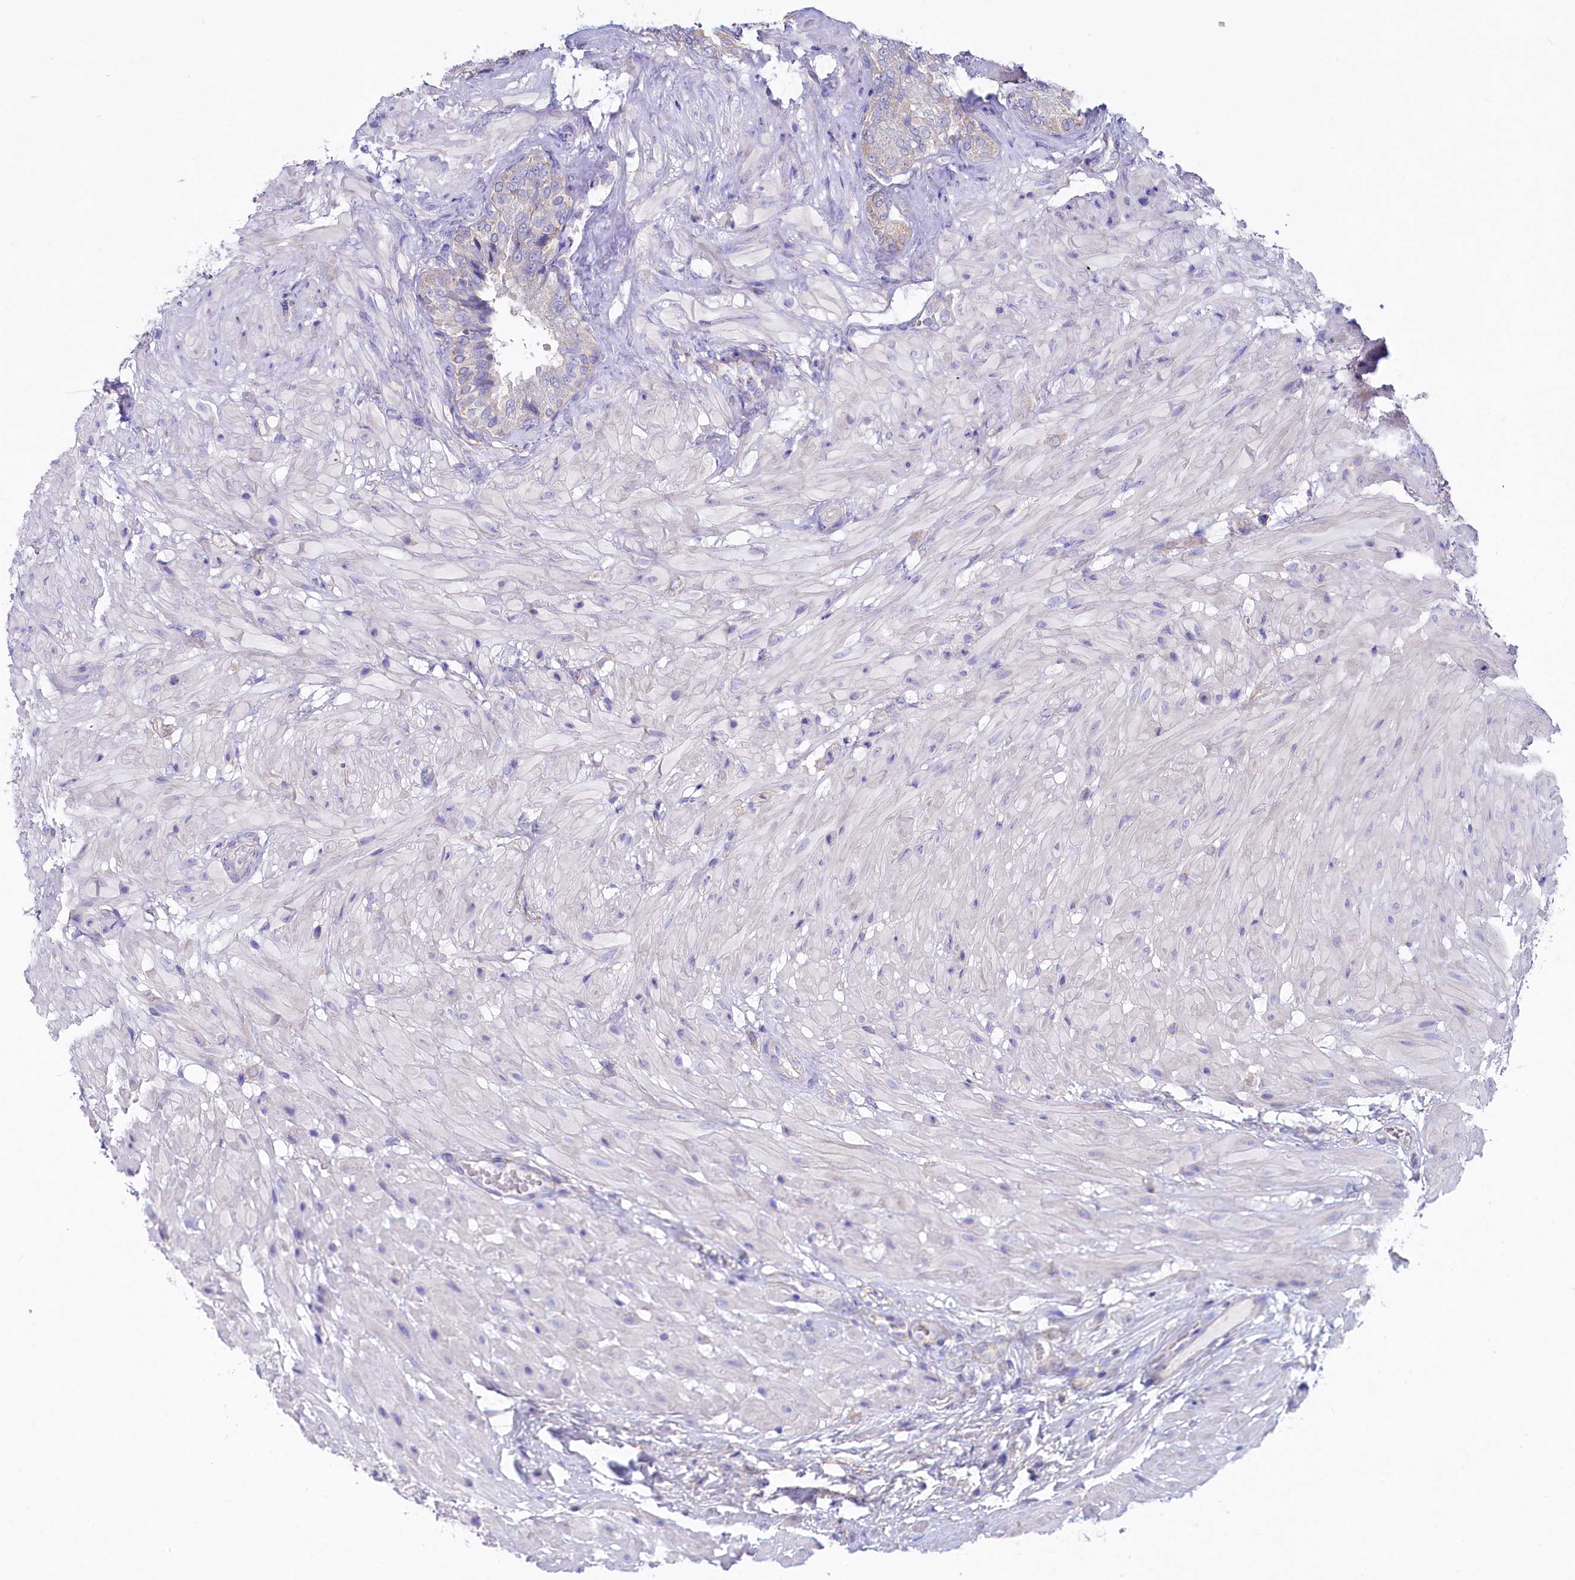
{"staining": {"intensity": "weak", "quantity": "<25%", "location": "cytoplasmic/membranous"}, "tissue": "seminal vesicle", "cell_type": "Glandular cells", "image_type": "normal", "snomed": [{"axis": "morphology", "description": "Normal tissue, NOS"}, {"axis": "topography", "description": "Seminal veicle"}, {"axis": "topography", "description": "Peripheral nerve tissue"}], "caption": "This image is of benign seminal vesicle stained with immunohistochemistry (IHC) to label a protein in brown with the nuclei are counter-stained blue. There is no expression in glandular cells.", "gene": "VPS26B", "patient": {"sex": "male", "age": 63}}